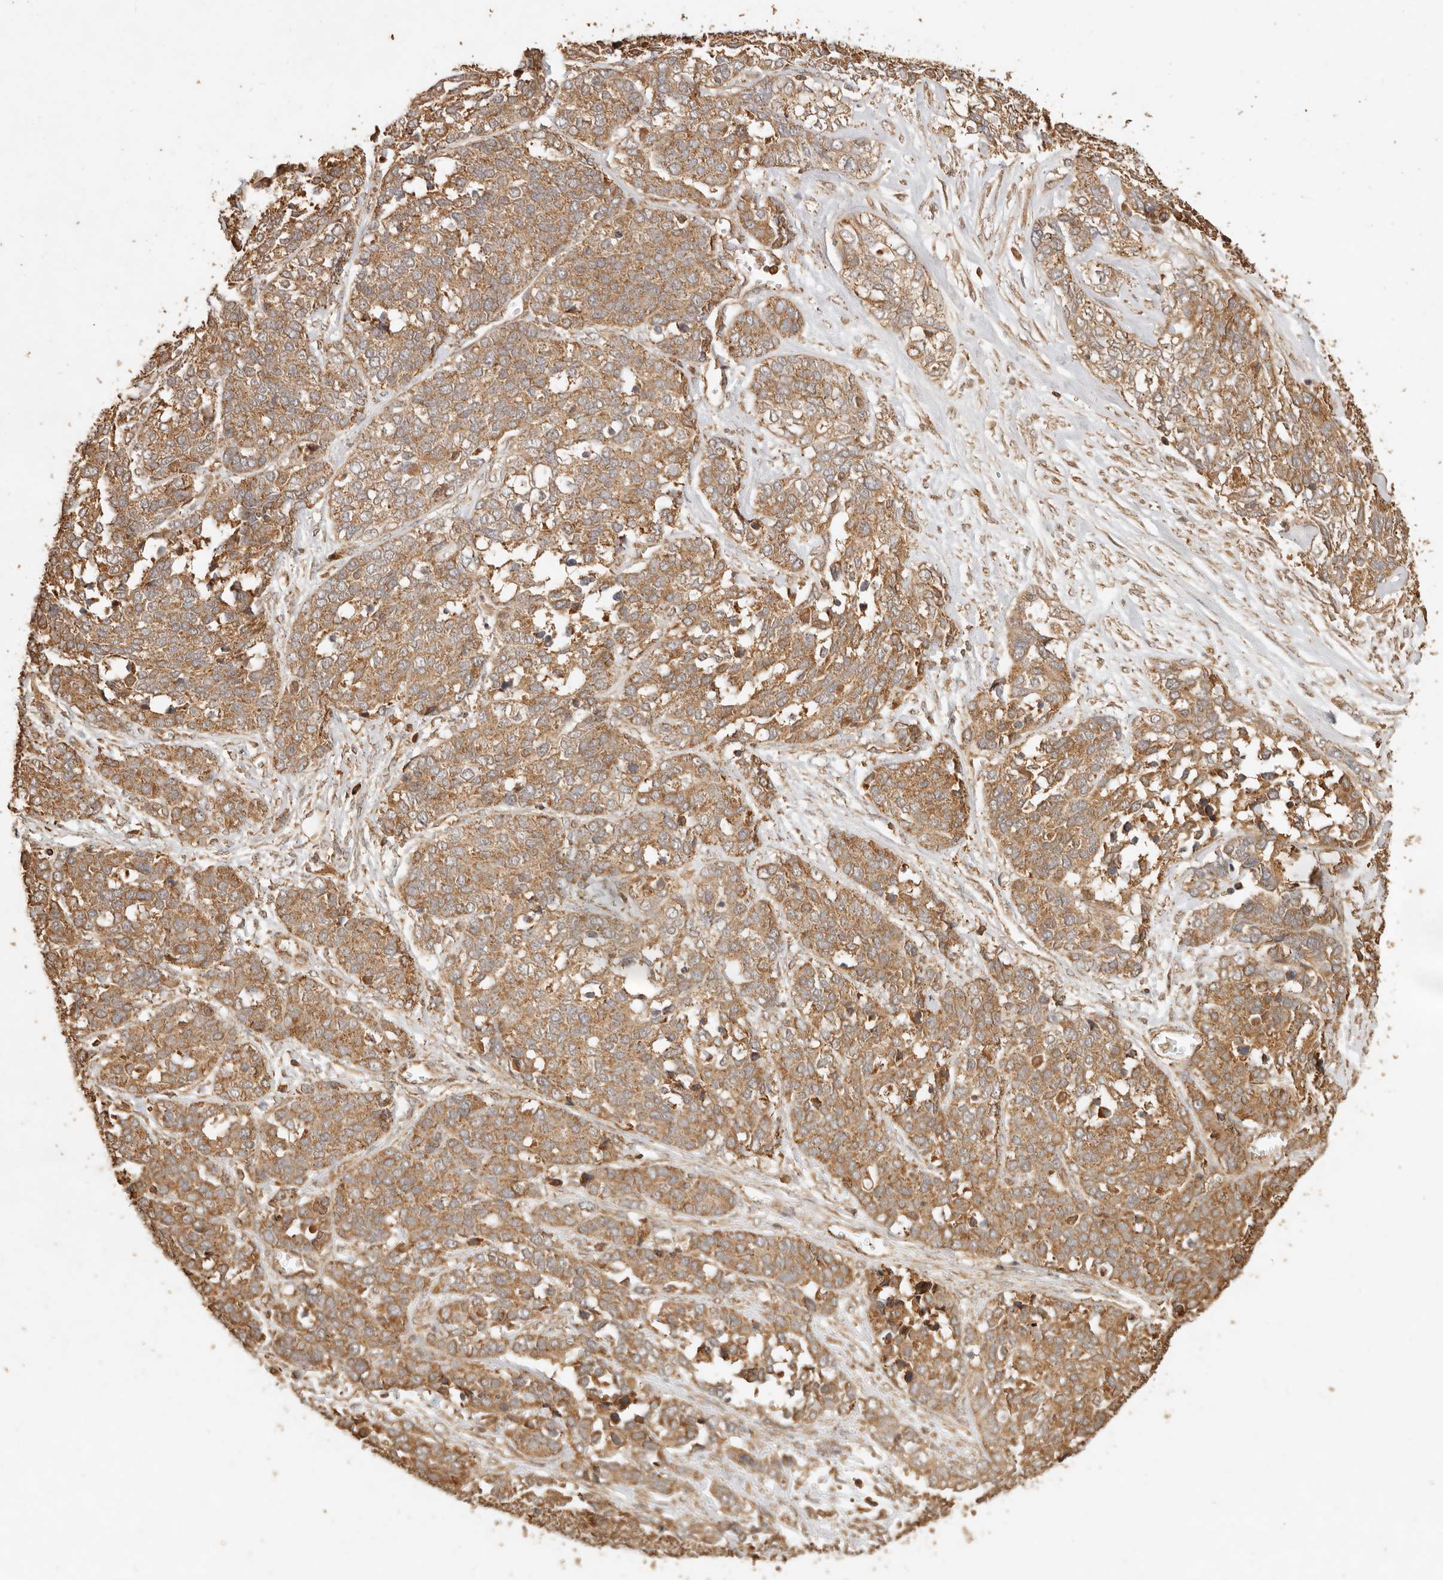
{"staining": {"intensity": "moderate", "quantity": ">75%", "location": "cytoplasmic/membranous"}, "tissue": "ovarian cancer", "cell_type": "Tumor cells", "image_type": "cancer", "snomed": [{"axis": "morphology", "description": "Cystadenocarcinoma, serous, NOS"}, {"axis": "topography", "description": "Ovary"}], "caption": "A brown stain labels moderate cytoplasmic/membranous expression of a protein in ovarian cancer tumor cells. Using DAB (brown) and hematoxylin (blue) stains, captured at high magnification using brightfield microscopy.", "gene": "FAM180B", "patient": {"sex": "female", "age": 44}}